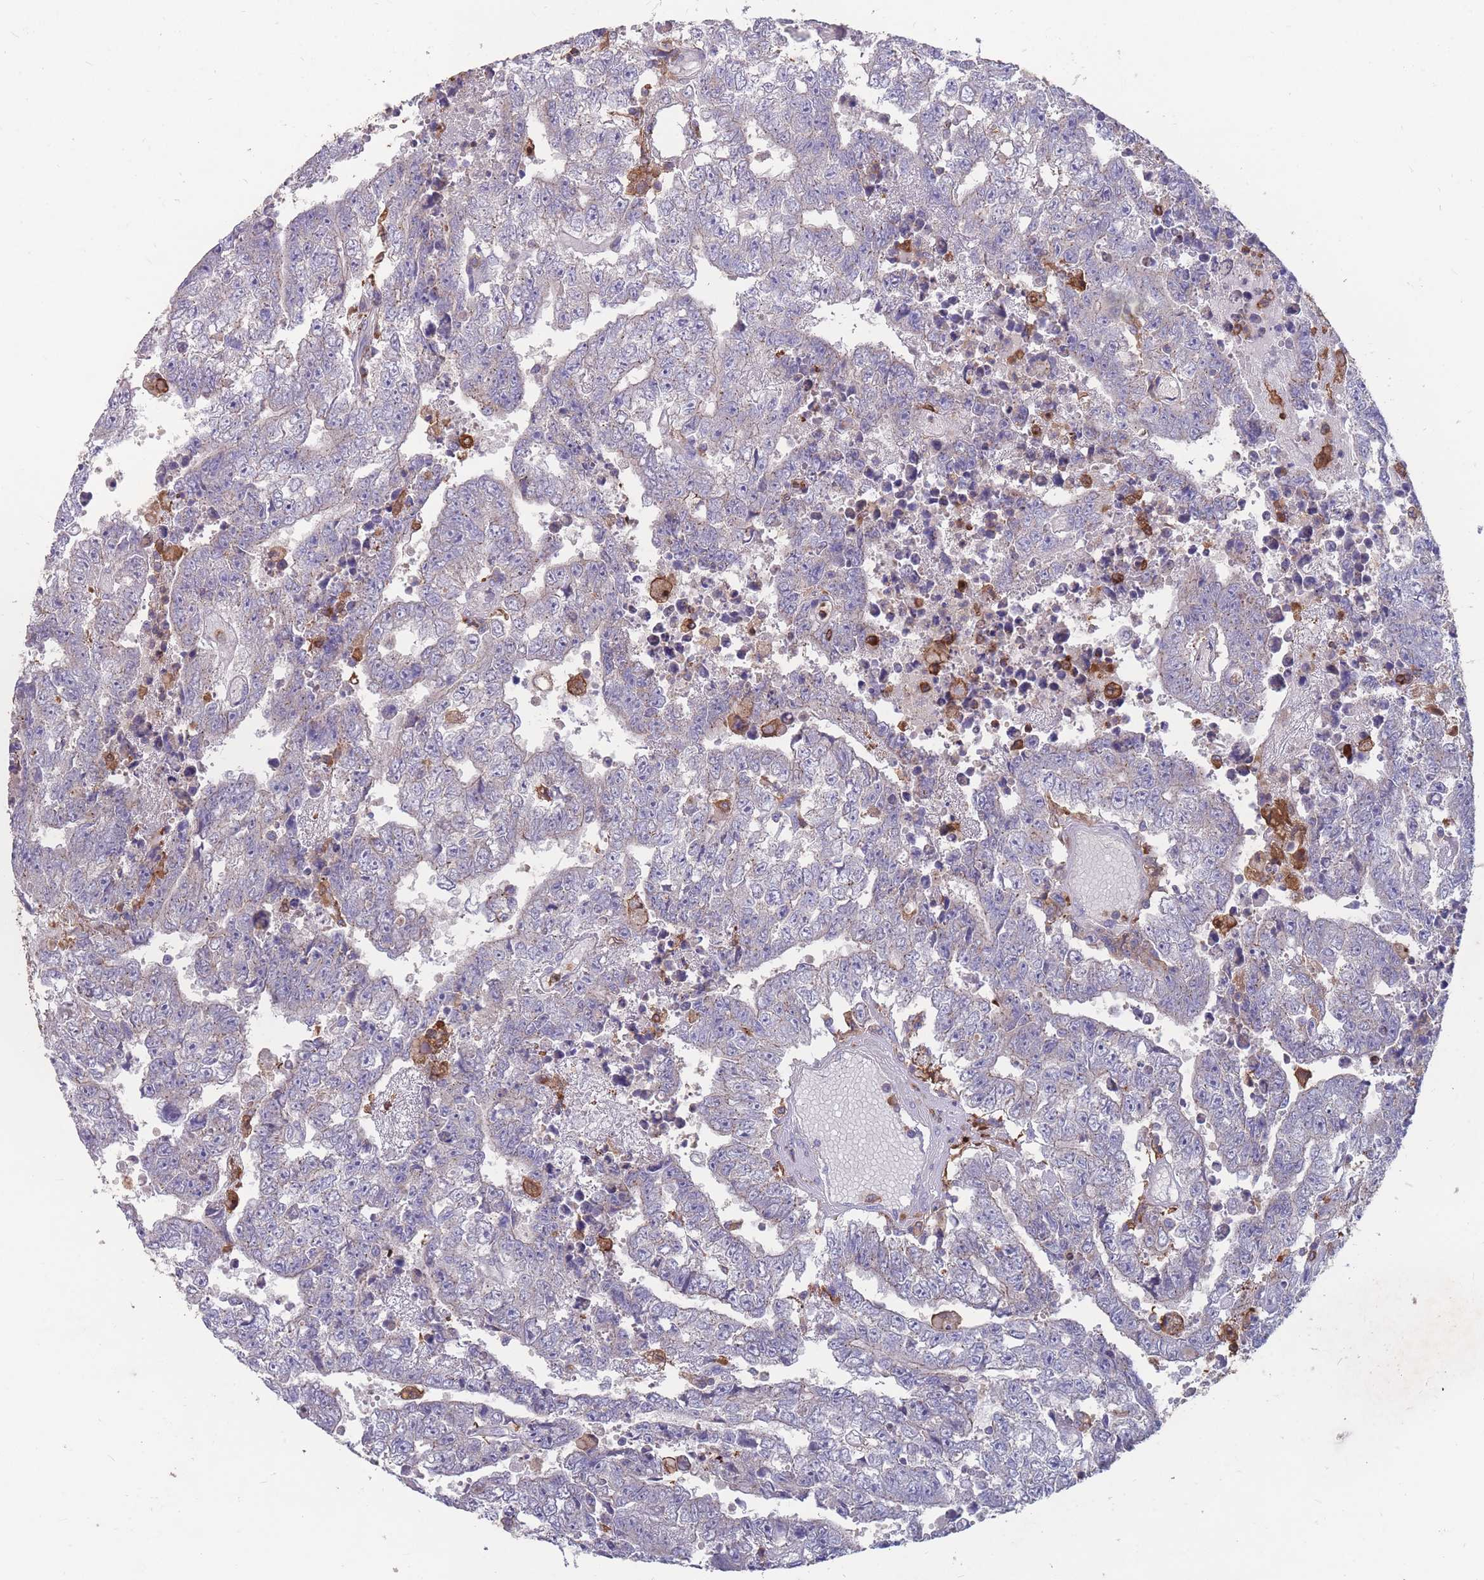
{"staining": {"intensity": "negative", "quantity": "none", "location": "none"}, "tissue": "testis cancer", "cell_type": "Tumor cells", "image_type": "cancer", "snomed": [{"axis": "morphology", "description": "Carcinoma, Embryonal, NOS"}, {"axis": "topography", "description": "Testis"}], "caption": "Testis cancer (embryonal carcinoma) was stained to show a protein in brown. There is no significant expression in tumor cells. (Stains: DAB (3,3'-diaminobenzidine) IHC with hematoxylin counter stain, Microscopy: brightfield microscopy at high magnification).", "gene": "CD33", "patient": {"sex": "male", "age": 25}}